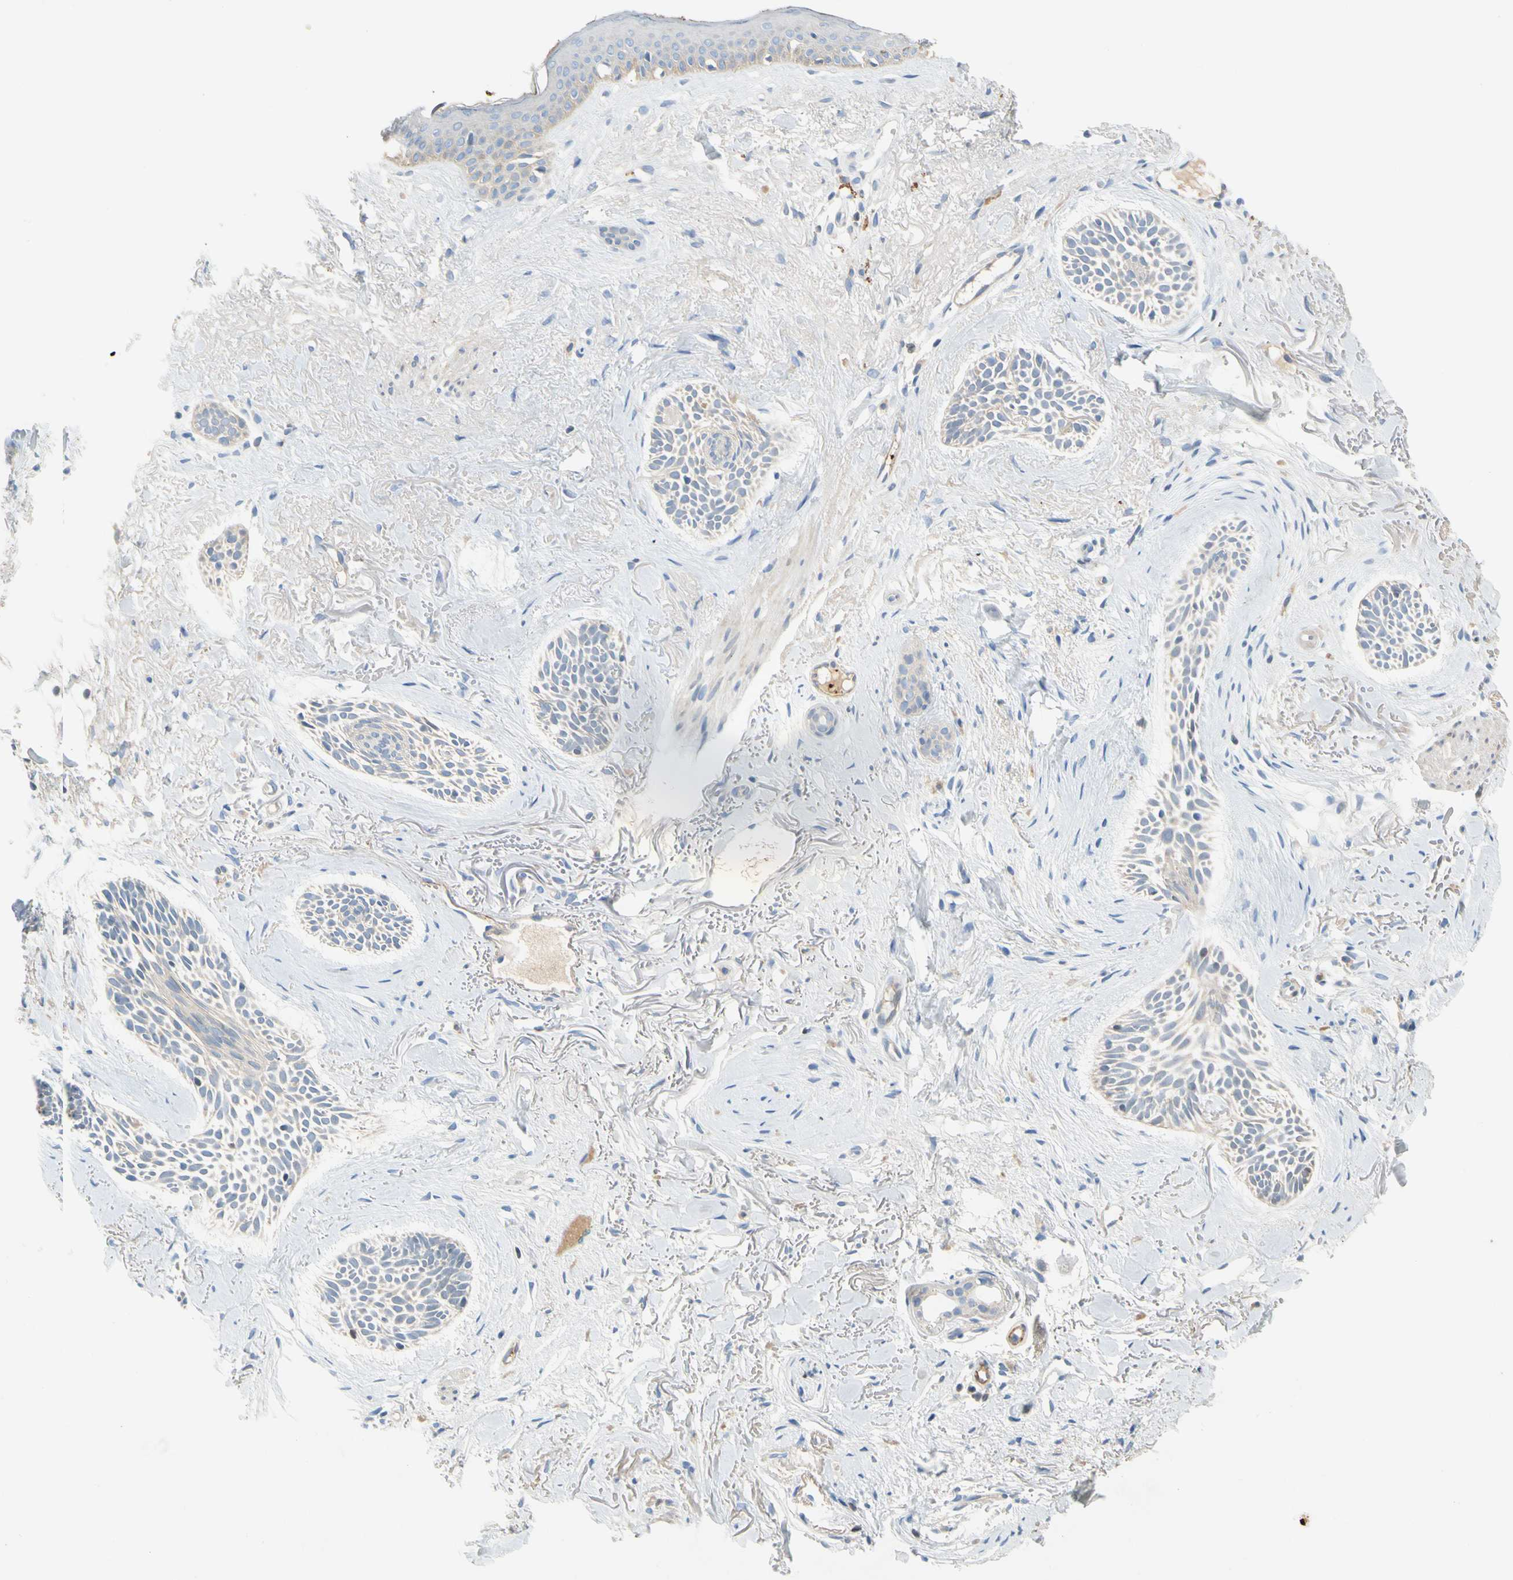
{"staining": {"intensity": "negative", "quantity": "none", "location": "none"}, "tissue": "skin cancer", "cell_type": "Tumor cells", "image_type": "cancer", "snomed": [{"axis": "morphology", "description": "Normal tissue, NOS"}, {"axis": "morphology", "description": "Basal cell carcinoma"}, {"axis": "topography", "description": "Skin"}], "caption": "Immunohistochemistry (IHC) of human skin basal cell carcinoma demonstrates no expression in tumor cells.", "gene": "PPBP", "patient": {"sex": "female", "age": 84}}